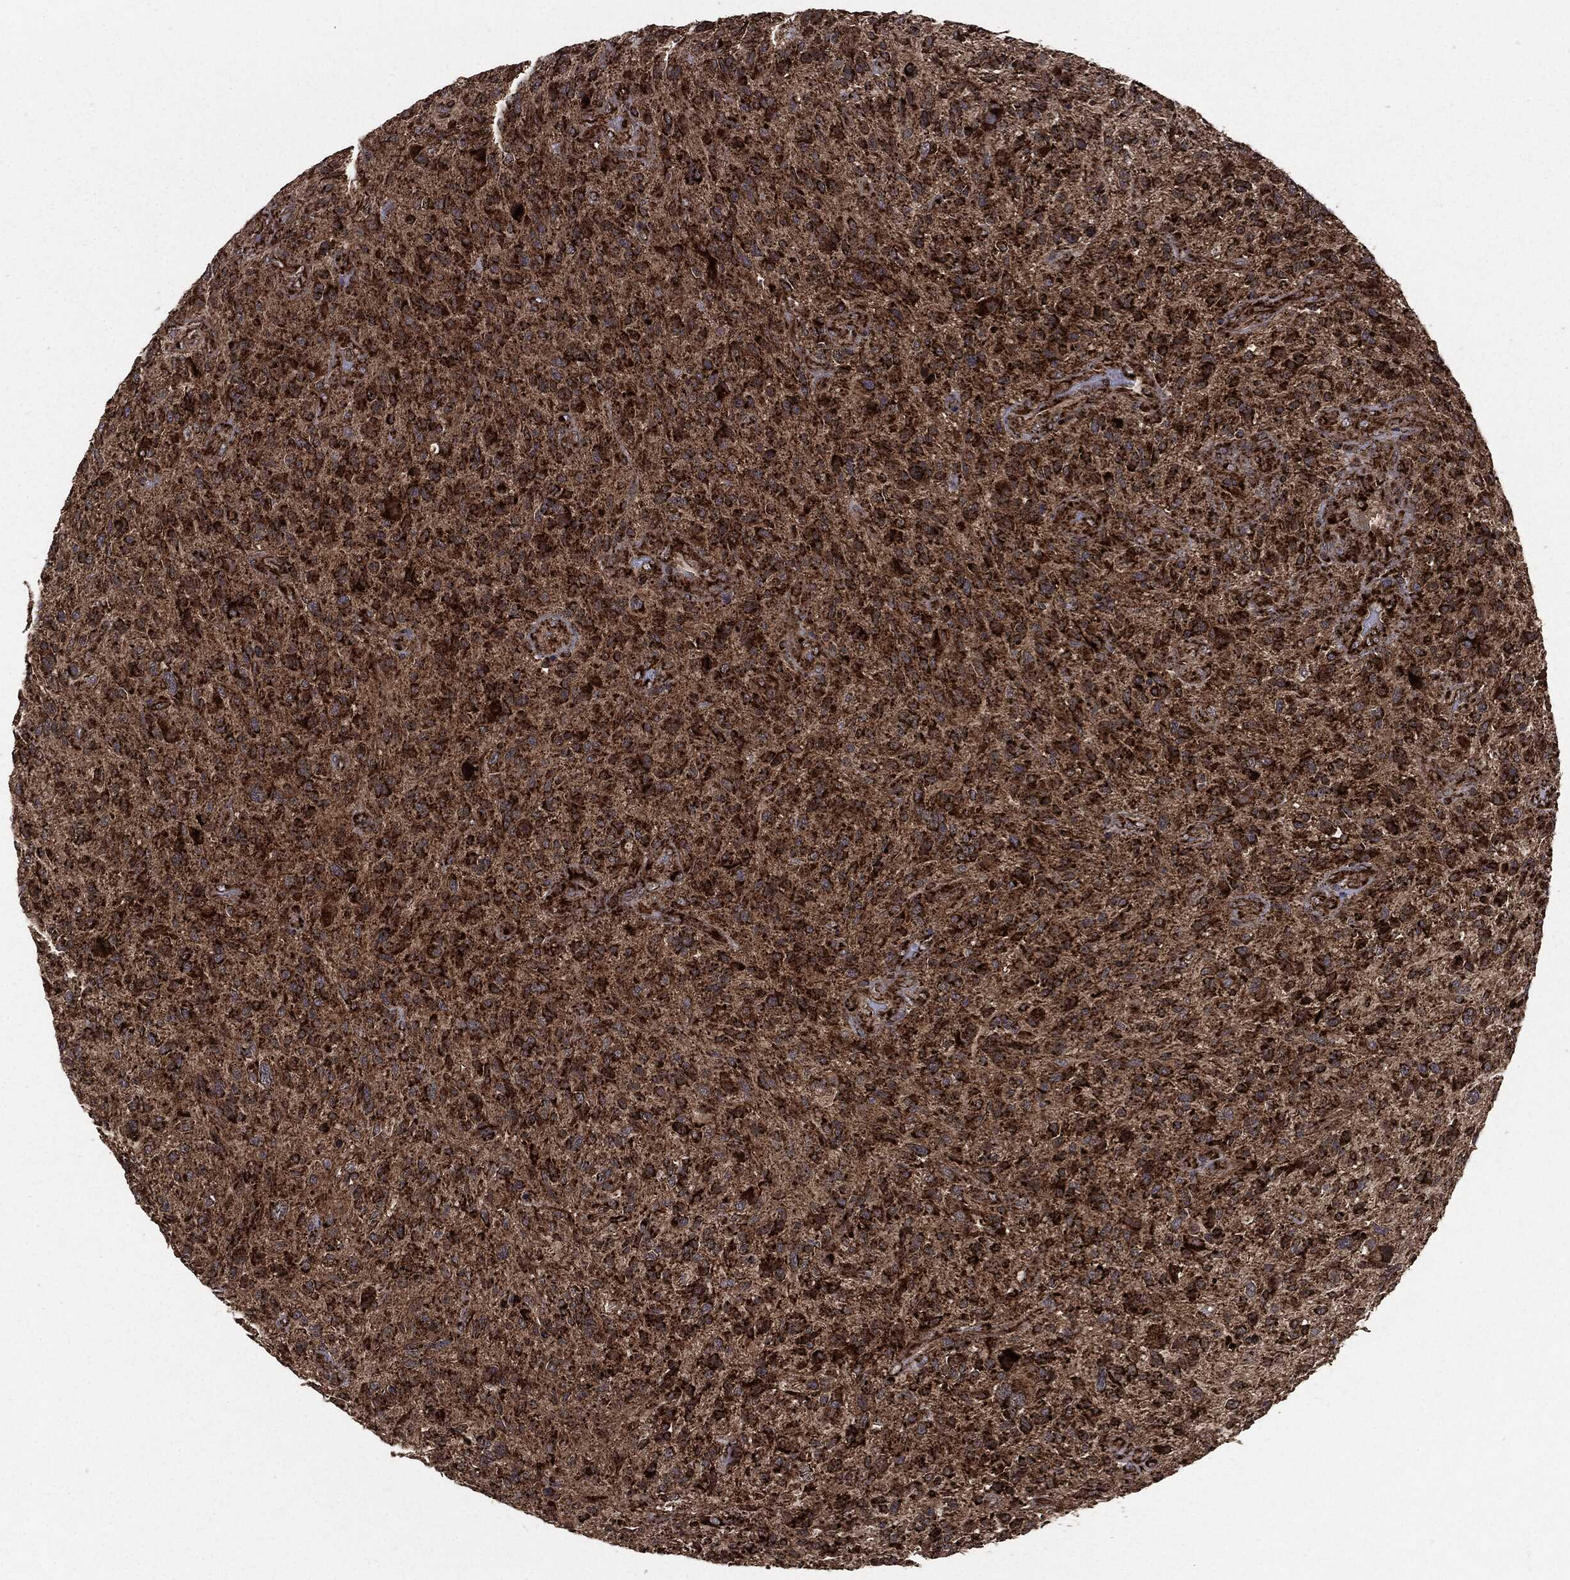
{"staining": {"intensity": "strong", "quantity": ">75%", "location": "cytoplasmic/membranous"}, "tissue": "glioma", "cell_type": "Tumor cells", "image_type": "cancer", "snomed": [{"axis": "morphology", "description": "Glioma, malignant, High grade"}, {"axis": "topography", "description": "Brain"}], "caption": "Human malignant glioma (high-grade) stained with a protein marker shows strong staining in tumor cells.", "gene": "MAP2K1", "patient": {"sex": "male", "age": 47}}